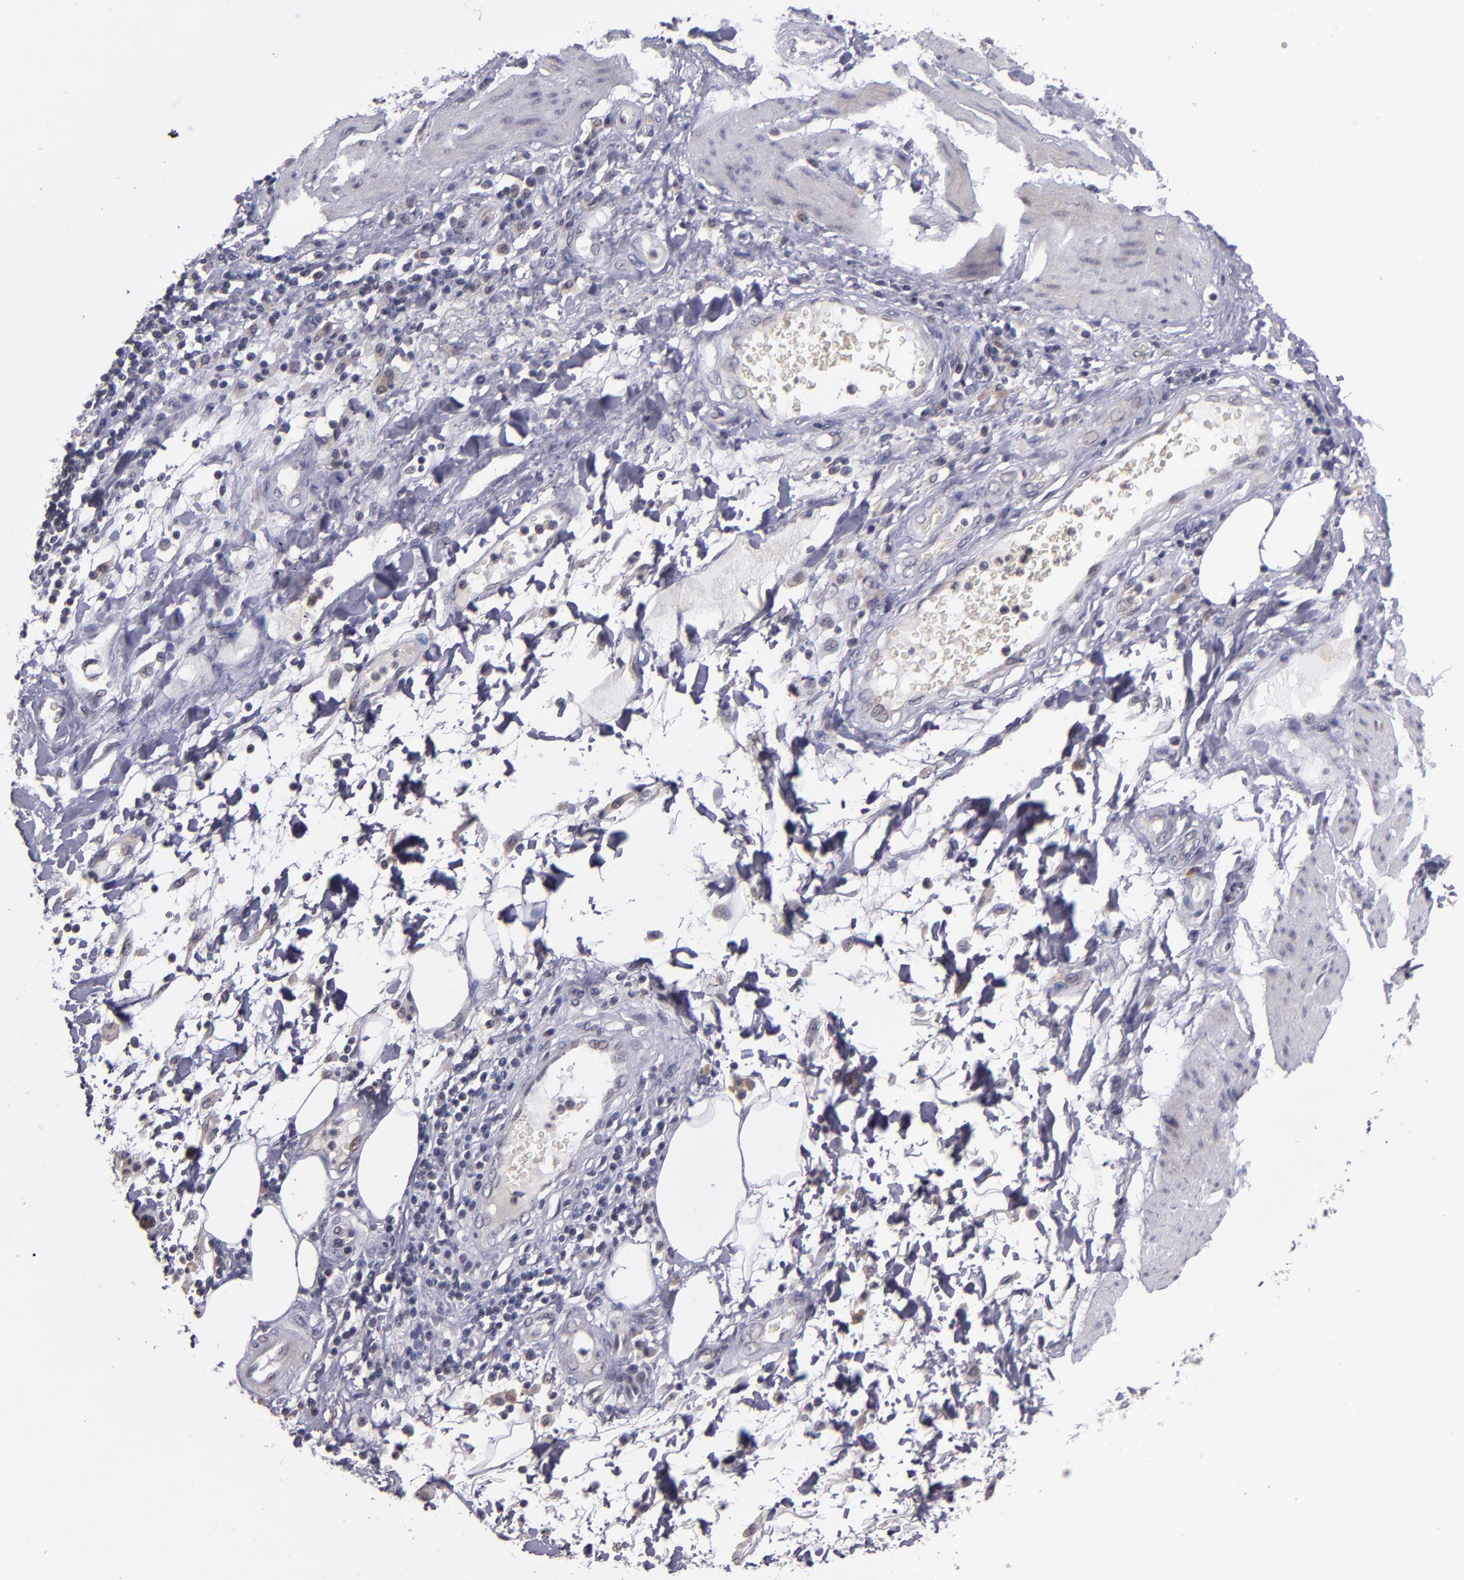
{"staining": {"intensity": "weak", "quantity": "25%-75%", "location": "cytoplasmic/membranous"}, "tissue": "stomach cancer", "cell_type": "Tumor cells", "image_type": "cancer", "snomed": [{"axis": "morphology", "description": "Adenocarcinoma, NOS"}, {"axis": "topography", "description": "Pancreas"}, {"axis": "topography", "description": "Stomach, upper"}], "caption": "Human stomach adenocarcinoma stained with a brown dye shows weak cytoplasmic/membranous positive positivity in about 25%-75% of tumor cells.", "gene": "CDC7", "patient": {"sex": "male", "age": 77}}